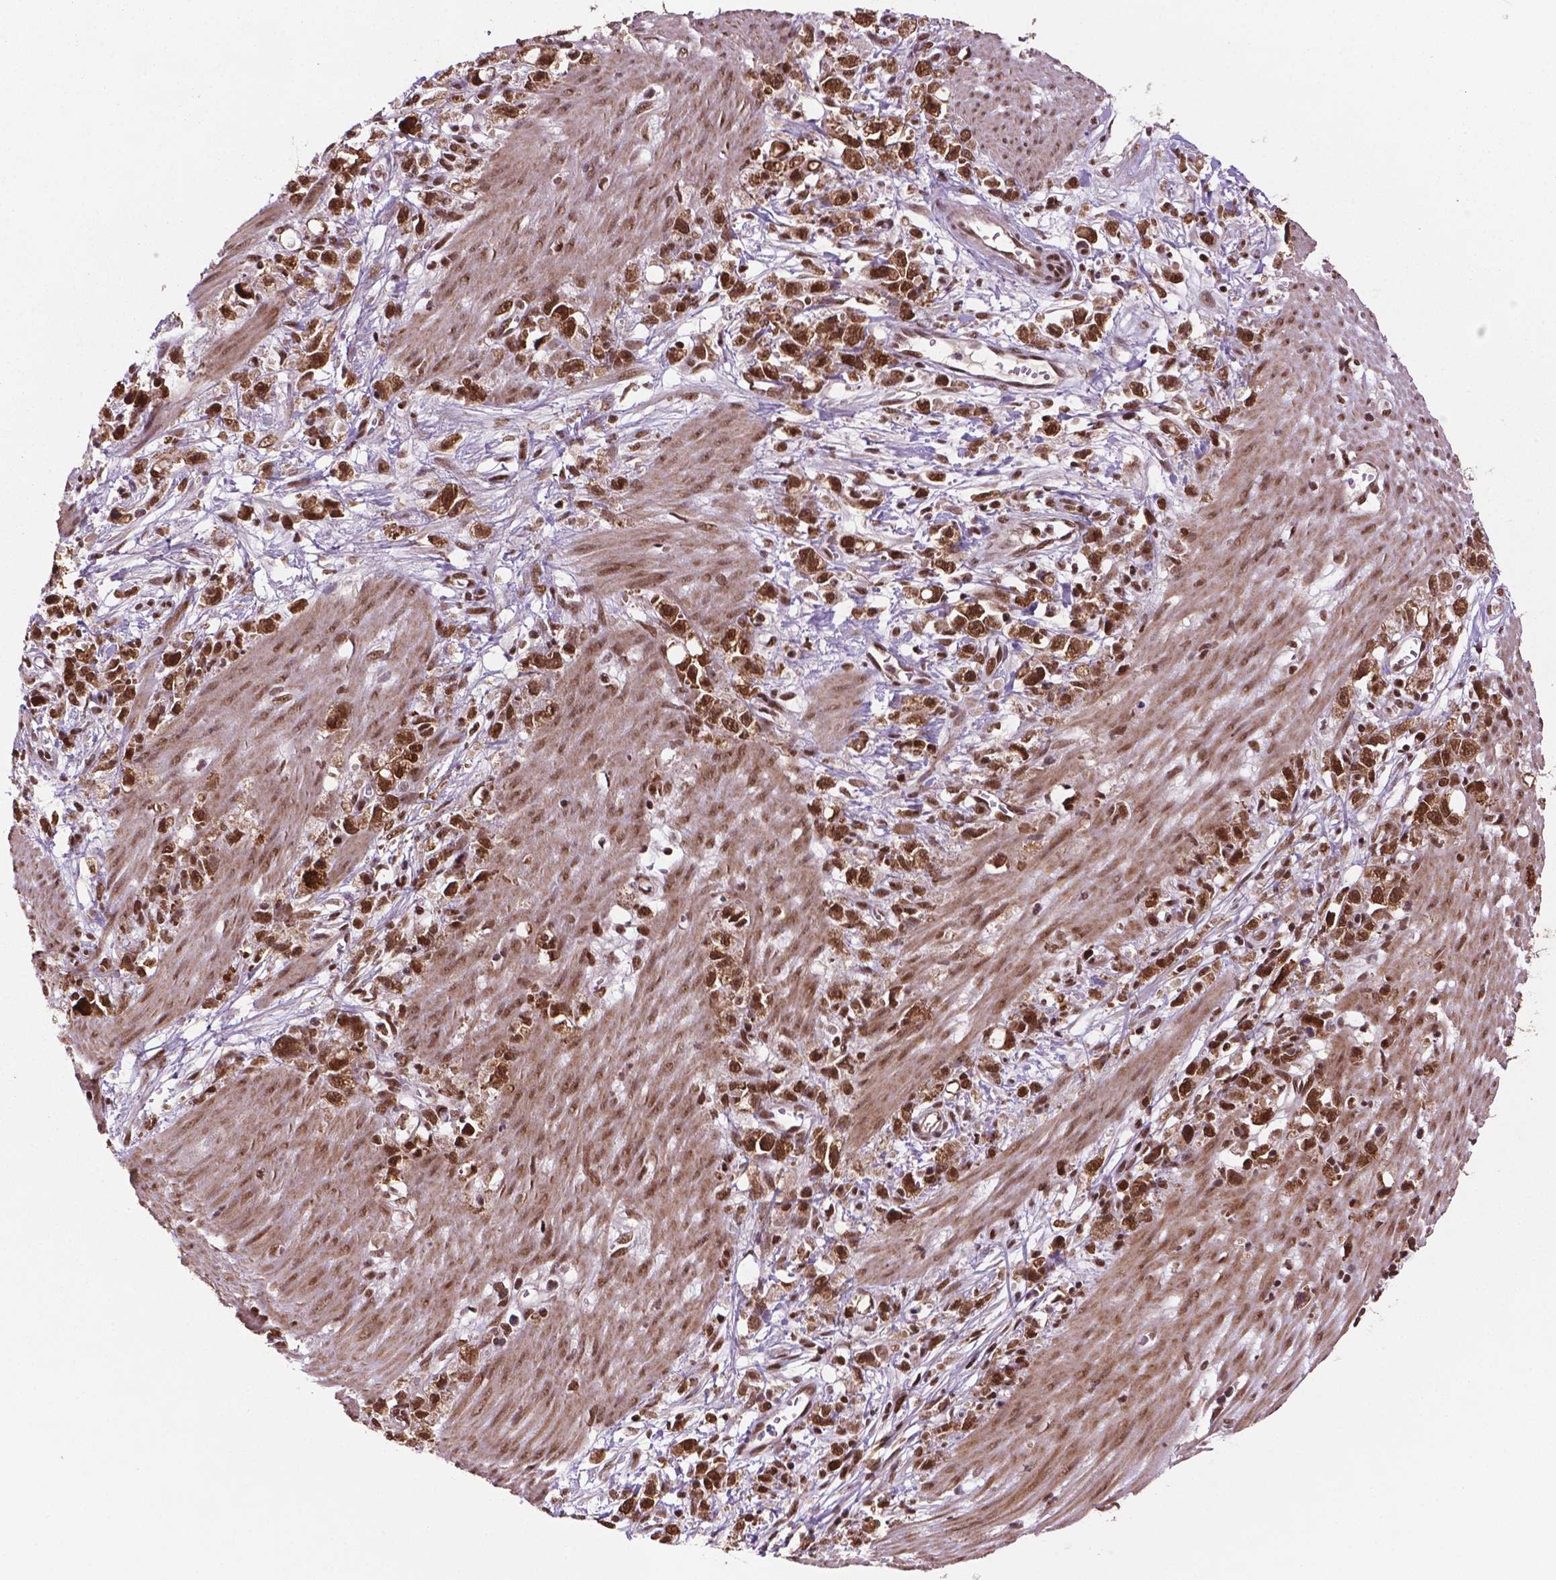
{"staining": {"intensity": "strong", "quantity": ">75%", "location": "nuclear"}, "tissue": "stomach cancer", "cell_type": "Tumor cells", "image_type": "cancer", "snomed": [{"axis": "morphology", "description": "Adenocarcinoma, NOS"}, {"axis": "topography", "description": "Stomach"}], "caption": "Immunohistochemistry (IHC) micrograph of human stomach adenocarcinoma stained for a protein (brown), which exhibits high levels of strong nuclear positivity in approximately >75% of tumor cells.", "gene": "SIRT6", "patient": {"sex": "female", "age": 59}}